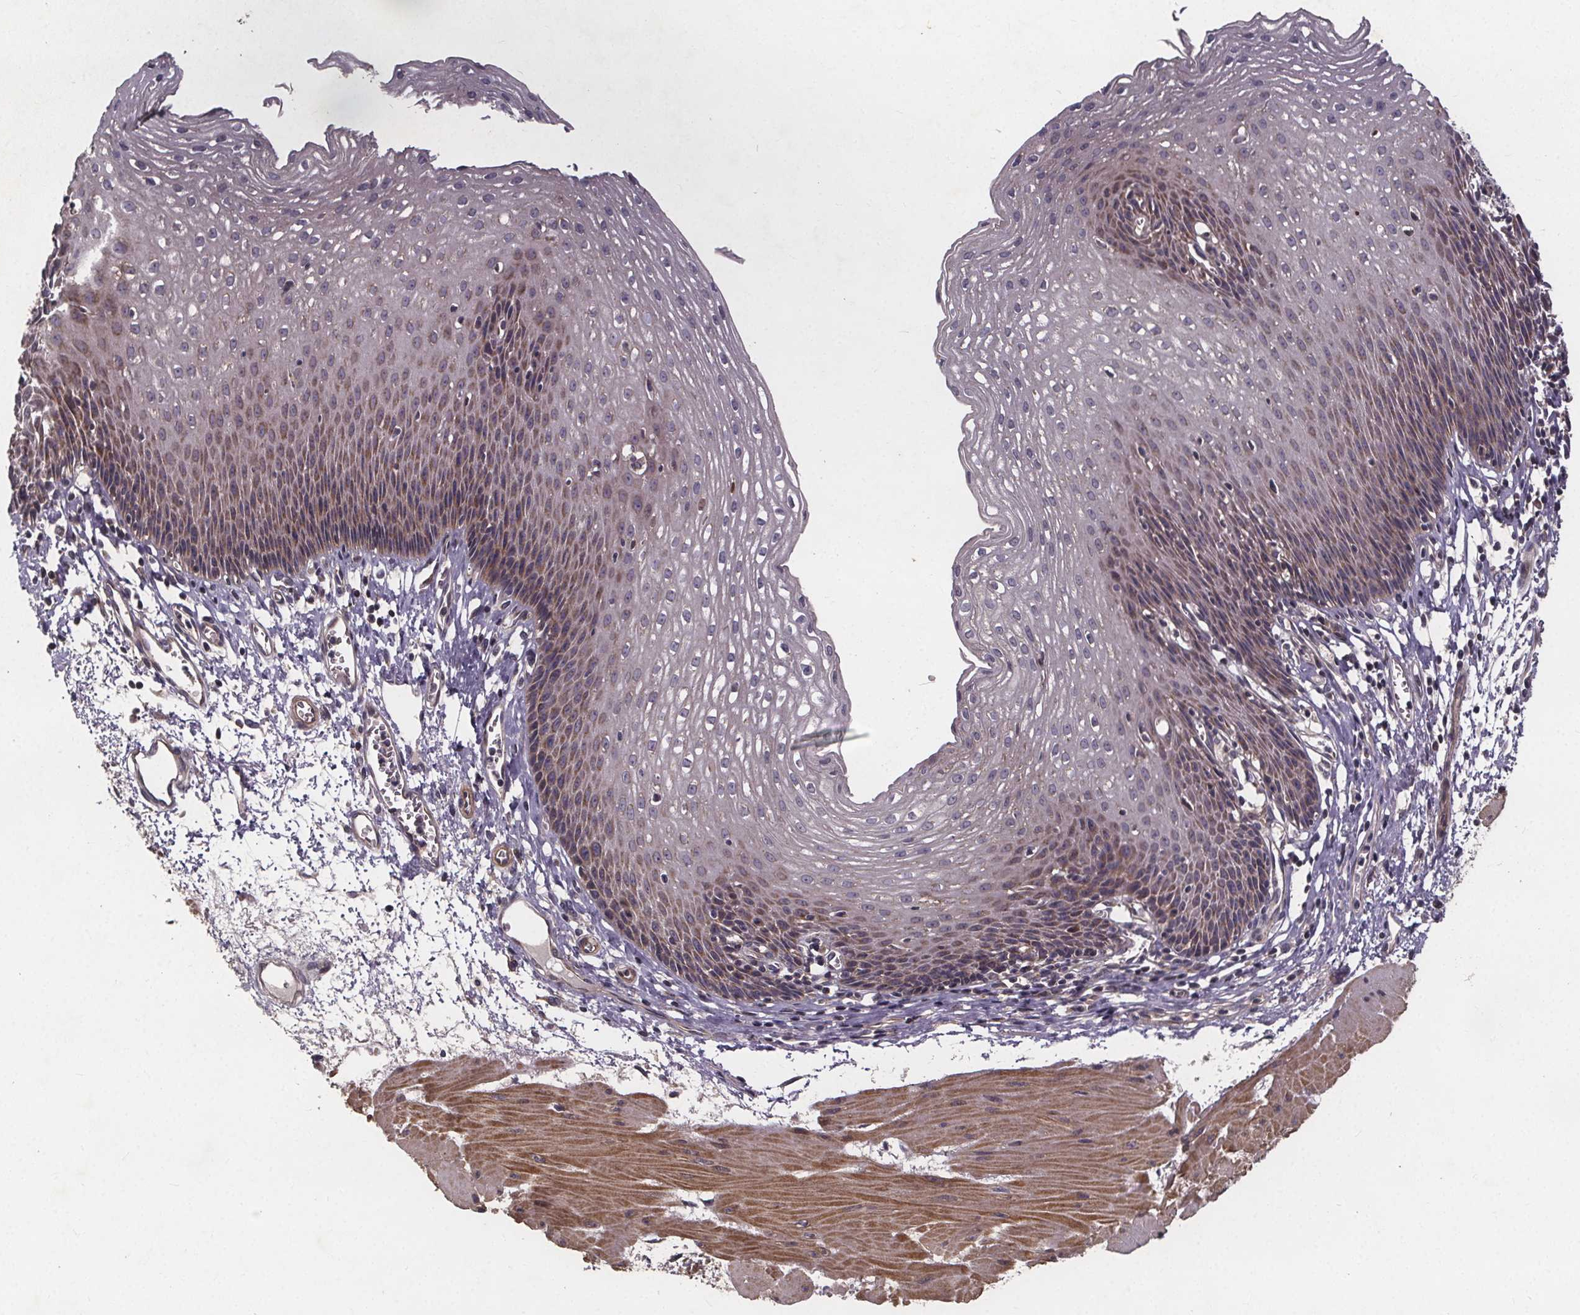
{"staining": {"intensity": "moderate", "quantity": "<25%", "location": "cytoplasmic/membranous"}, "tissue": "esophagus", "cell_type": "Squamous epithelial cells", "image_type": "normal", "snomed": [{"axis": "morphology", "description": "Normal tissue, NOS"}, {"axis": "topography", "description": "Esophagus"}], "caption": "This histopathology image exhibits immunohistochemistry (IHC) staining of normal human esophagus, with low moderate cytoplasmic/membranous positivity in about <25% of squamous epithelial cells.", "gene": "YME1L1", "patient": {"sex": "female", "age": 64}}